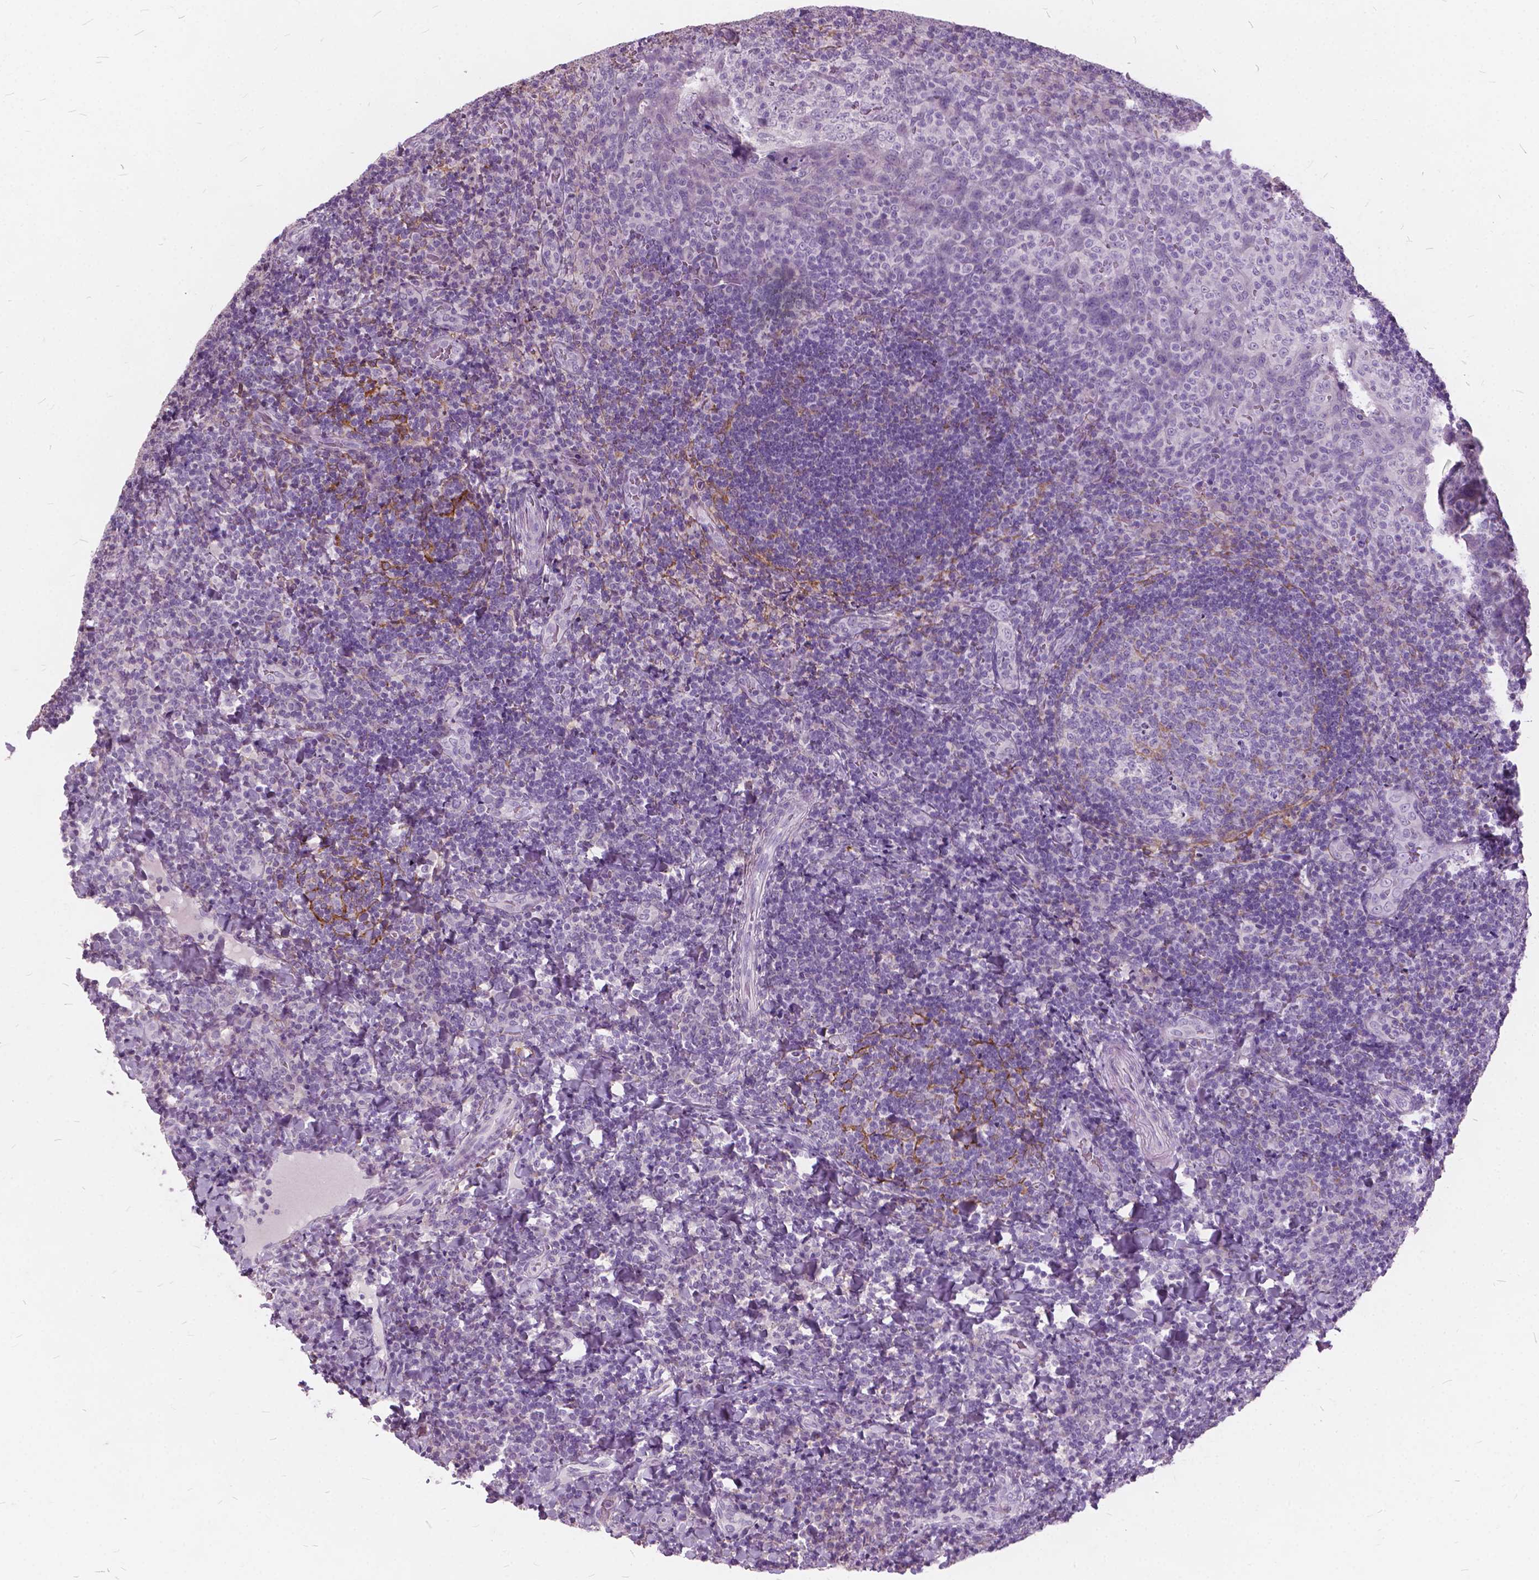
{"staining": {"intensity": "moderate", "quantity": "<25%", "location": "cytoplasmic/membranous"}, "tissue": "tonsil", "cell_type": "Germinal center cells", "image_type": "normal", "snomed": [{"axis": "morphology", "description": "Normal tissue, NOS"}, {"axis": "topography", "description": "Tonsil"}], "caption": "Approximately <25% of germinal center cells in normal human tonsil demonstrate moderate cytoplasmic/membranous protein expression as visualized by brown immunohistochemical staining.", "gene": "DNM1", "patient": {"sex": "male", "age": 17}}